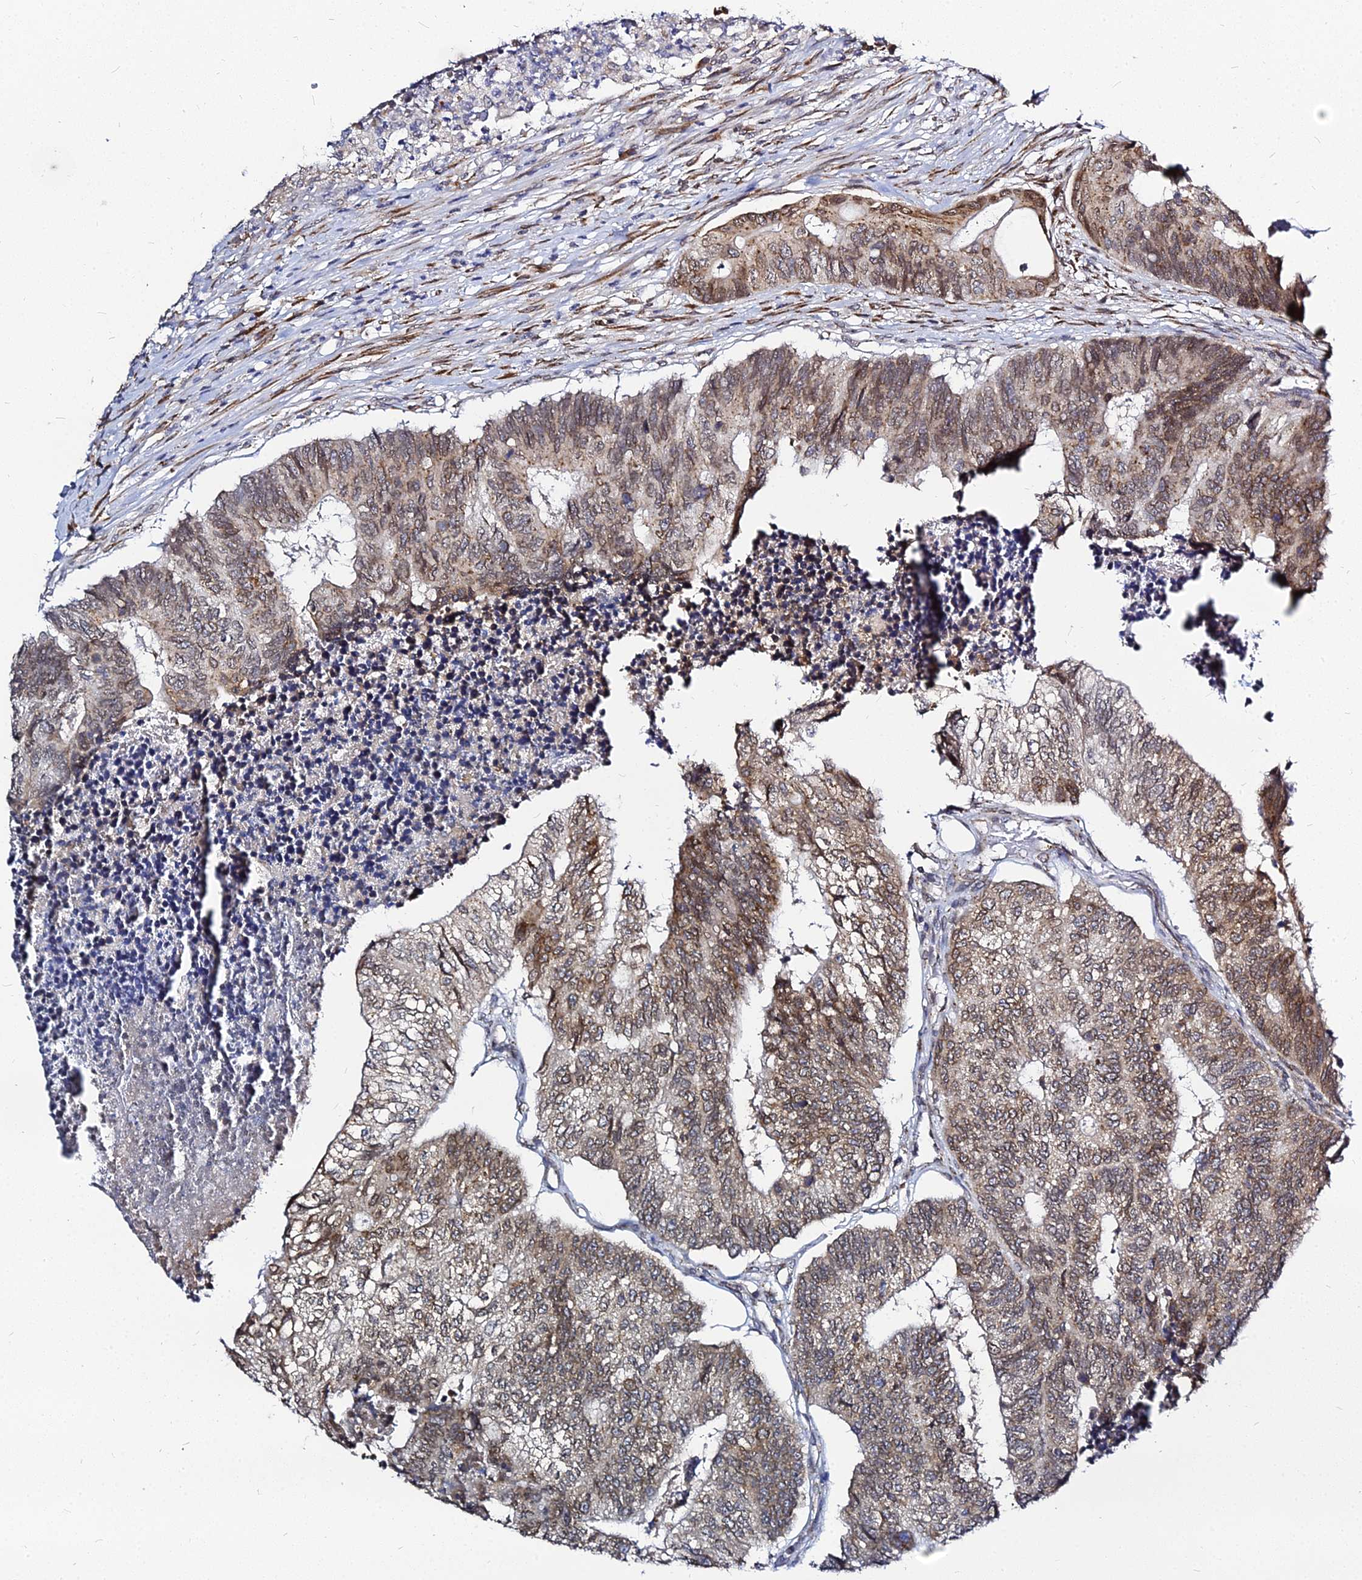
{"staining": {"intensity": "moderate", "quantity": ">75%", "location": "cytoplasmic/membranous,nuclear"}, "tissue": "colorectal cancer", "cell_type": "Tumor cells", "image_type": "cancer", "snomed": [{"axis": "morphology", "description": "Adenocarcinoma, NOS"}, {"axis": "topography", "description": "Colon"}], "caption": "Immunohistochemical staining of human colorectal cancer (adenocarcinoma) reveals medium levels of moderate cytoplasmic/membranous and nuclear staining in about >75% of tumor cells. The protein is stained brown, and the nuclei are stained in blue (DAB (3,3'-diaminobenzidine) IHC with brightfield microscopy, high magnification).", "gene": "RNF121", "patient": {"sex": "female", "age": 67}}